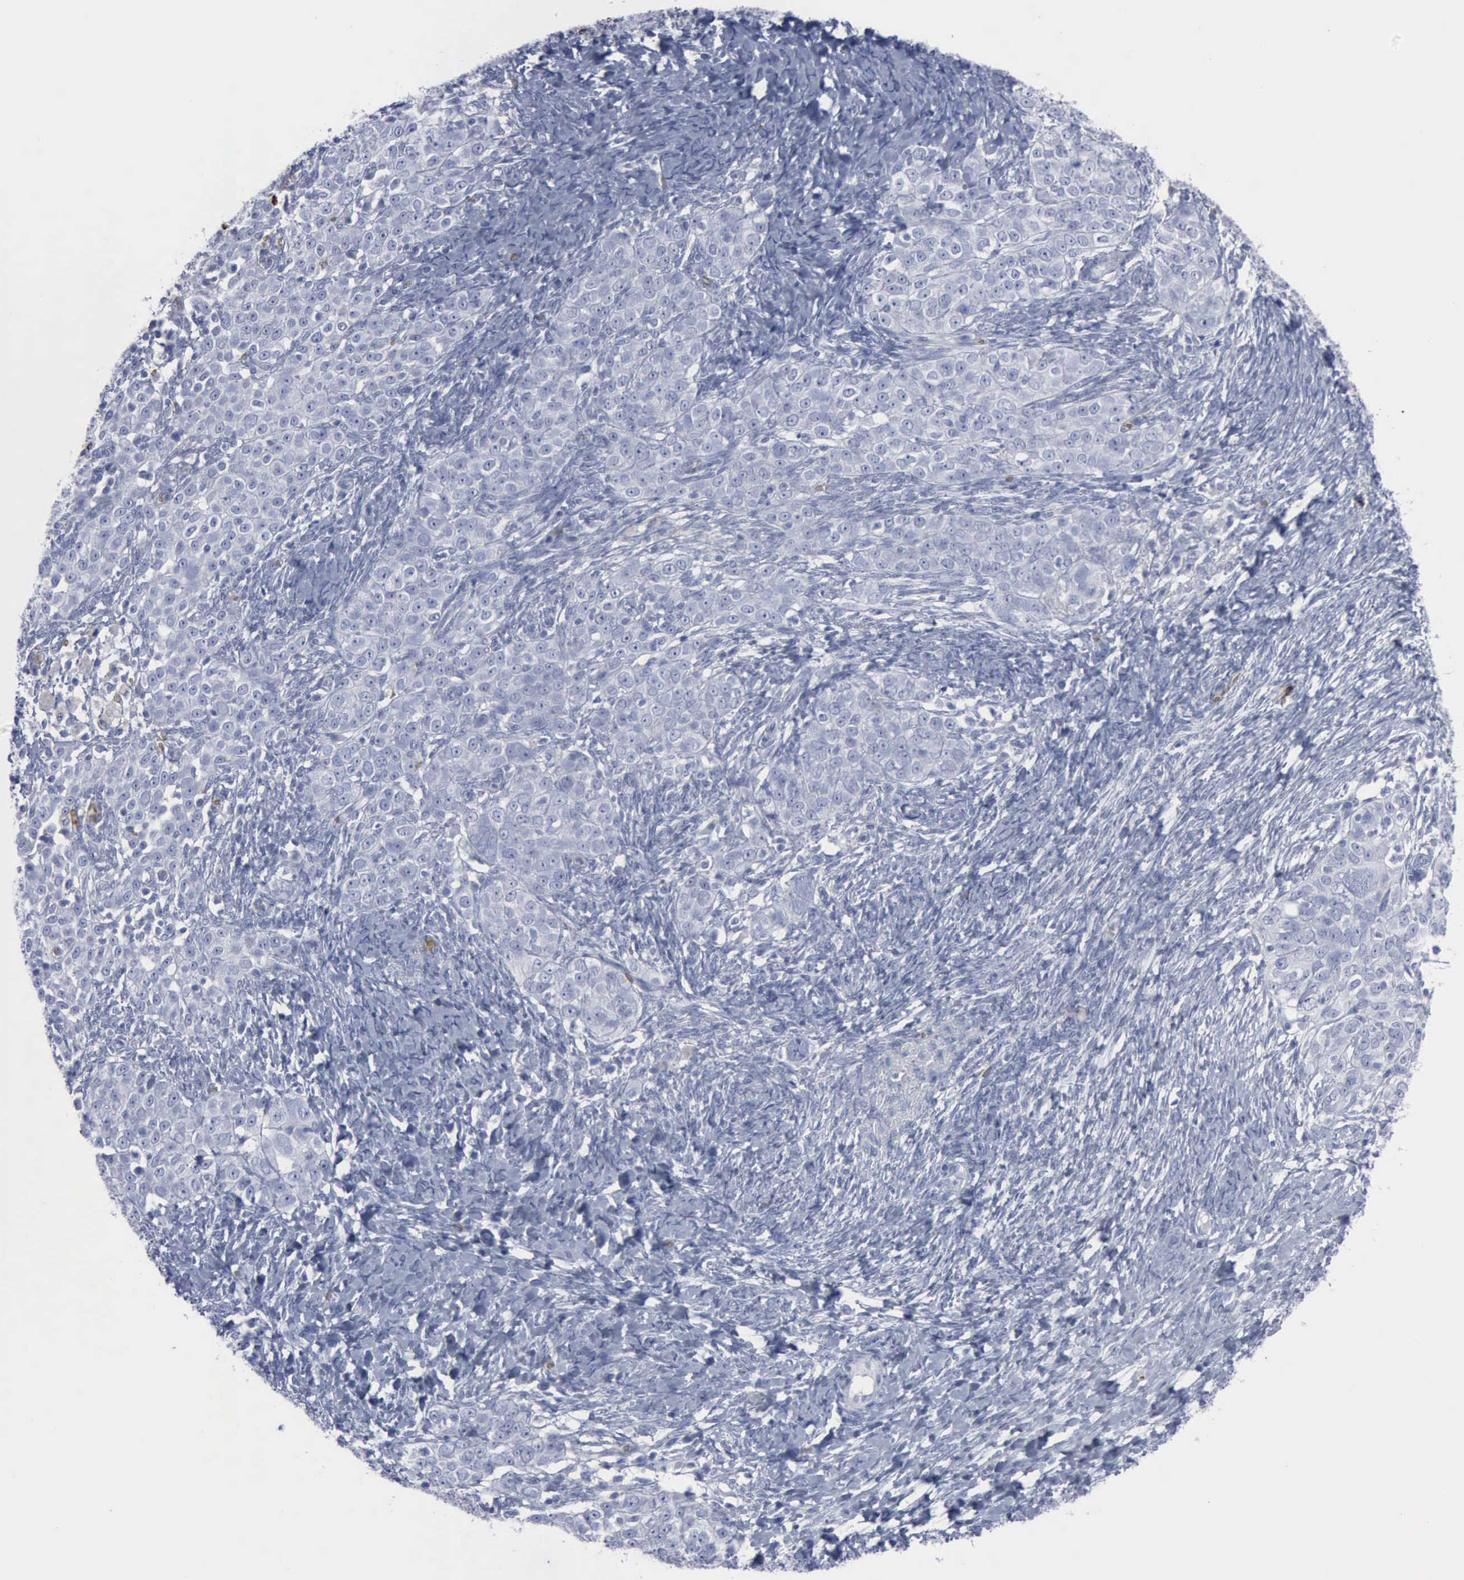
{"staining": {"intensity": "negative", "quantity": "none", "location": "none"}, "tissue": "ovarian cancer", "cell_type": "Tumor cells", "image_type": "cancer", "snomed": [{"axis": "morphology", "description": "Normal tissue, NOS"}, {"axis": "morphology", "description": "Cystadenocarcinoma, serous, NOS"}, {"axis": "topography", "description": "Ovary"}], "caption": "Histopathology image shows no significant protein expression in tumor cells of ovarian cancer. The staining is performed using DAB (3,3'-diaminobenzidine) brown chromogen with nuclei counter-stained in using hematoxylin.", "gene": "TGFB1", "patient": {"sex": "female", "age": 62}}